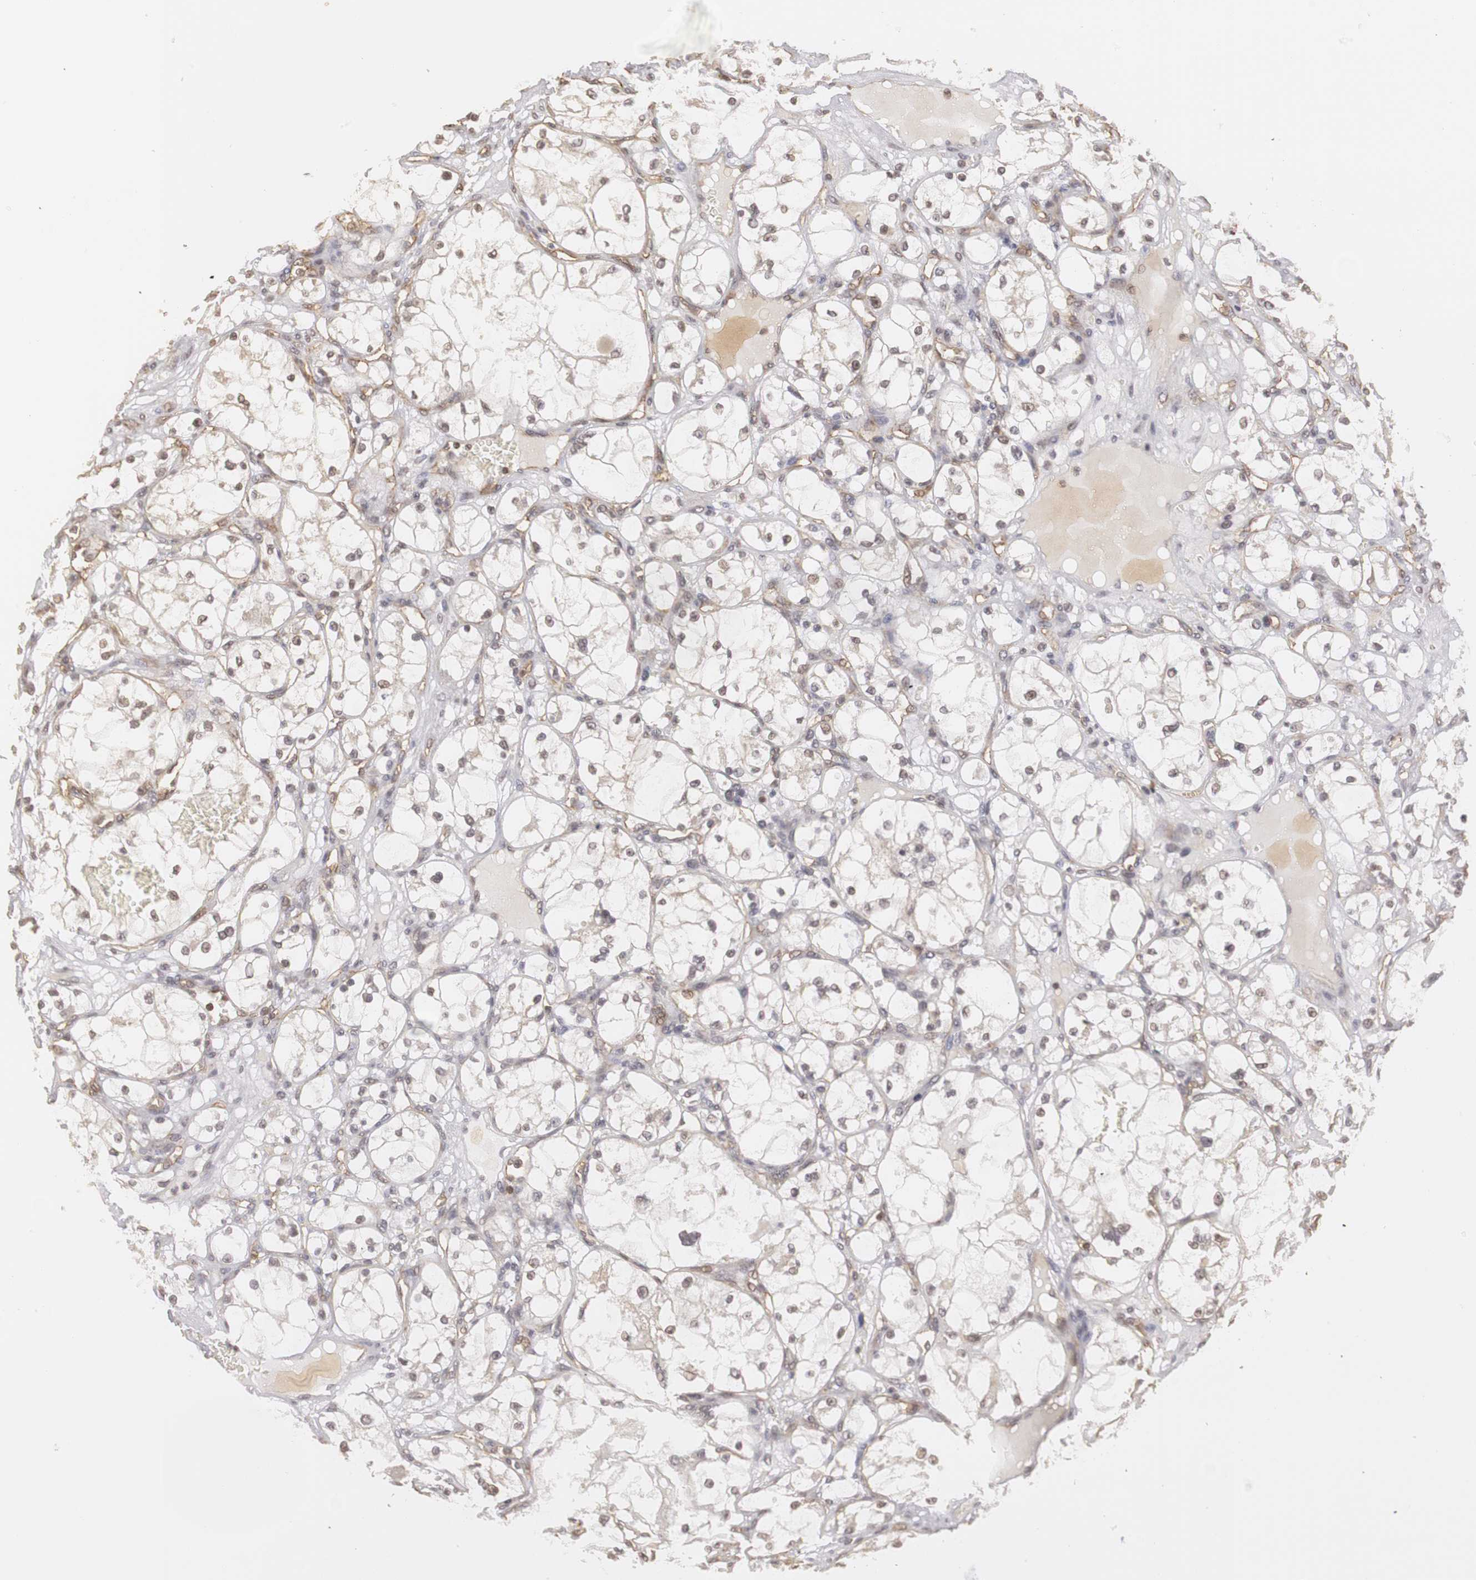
{"staining": {"intensity": "negative", "quantity": "none", "location": "none"}, "tissue": "renal cancer", "cell_type": "Tumor cells", "image_type": "cancer", "snomed": [{"axis": "morphology", "description": "Adenocarcinoma, NOS"}, {"axis": "topography", "description": "Kidney"}], "caption": "Tumor cells are negative for brown protein staining in renal adenocarcinoma.", "gene": "PLEKHA1", "patient": {"sex": "male", "age": 61}}